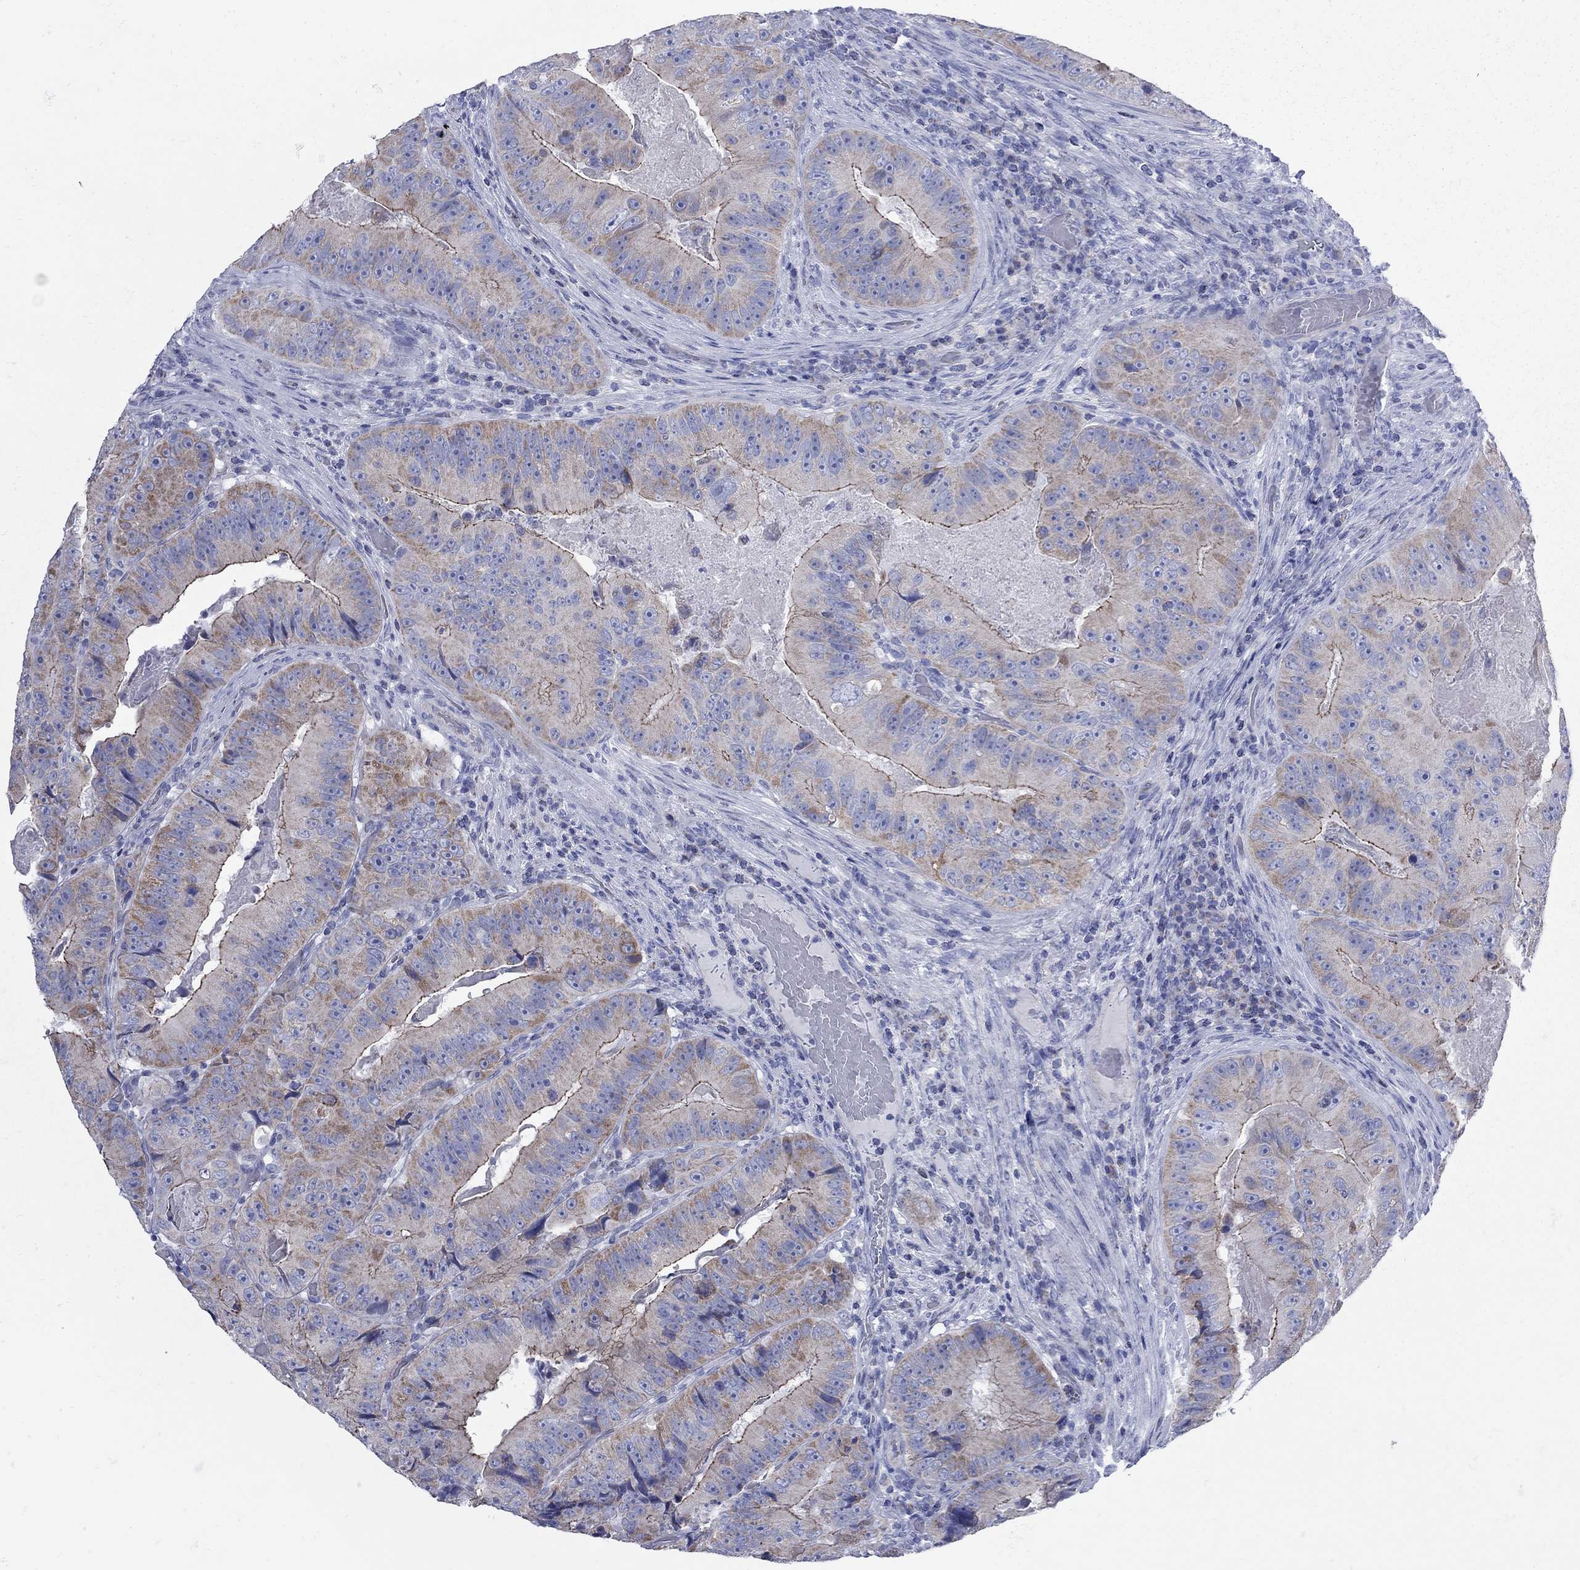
{"staining": {"intensity": "moderate", "quantity": "25%-75%", "location": "cytoplasmic/membranous"}, "tissue": "colorectal cancer", "cell_type": "Tumor cells", "image_type": "cancer", "snomed": [{"axis": "morphology", "description": "Adenocarcinoma, NOS"}, {"axis": "topography", "description": "Colon"}], "caption": "Immunohistochemistry of human colorectal adenocarcinoma exhibits medium levels of moderate cytoplasmic/membranous positivity in about 25%-75% of tumor cells. The staining was performed using DAB (3,3'-diaminobenzidine) to visualize the protein expression in brown, while the nuclei were stained in blue with hematoxylin (Magnification: 20x).", "gene": "PDZD3", "patient": {"sex": "female", "age": 86}}